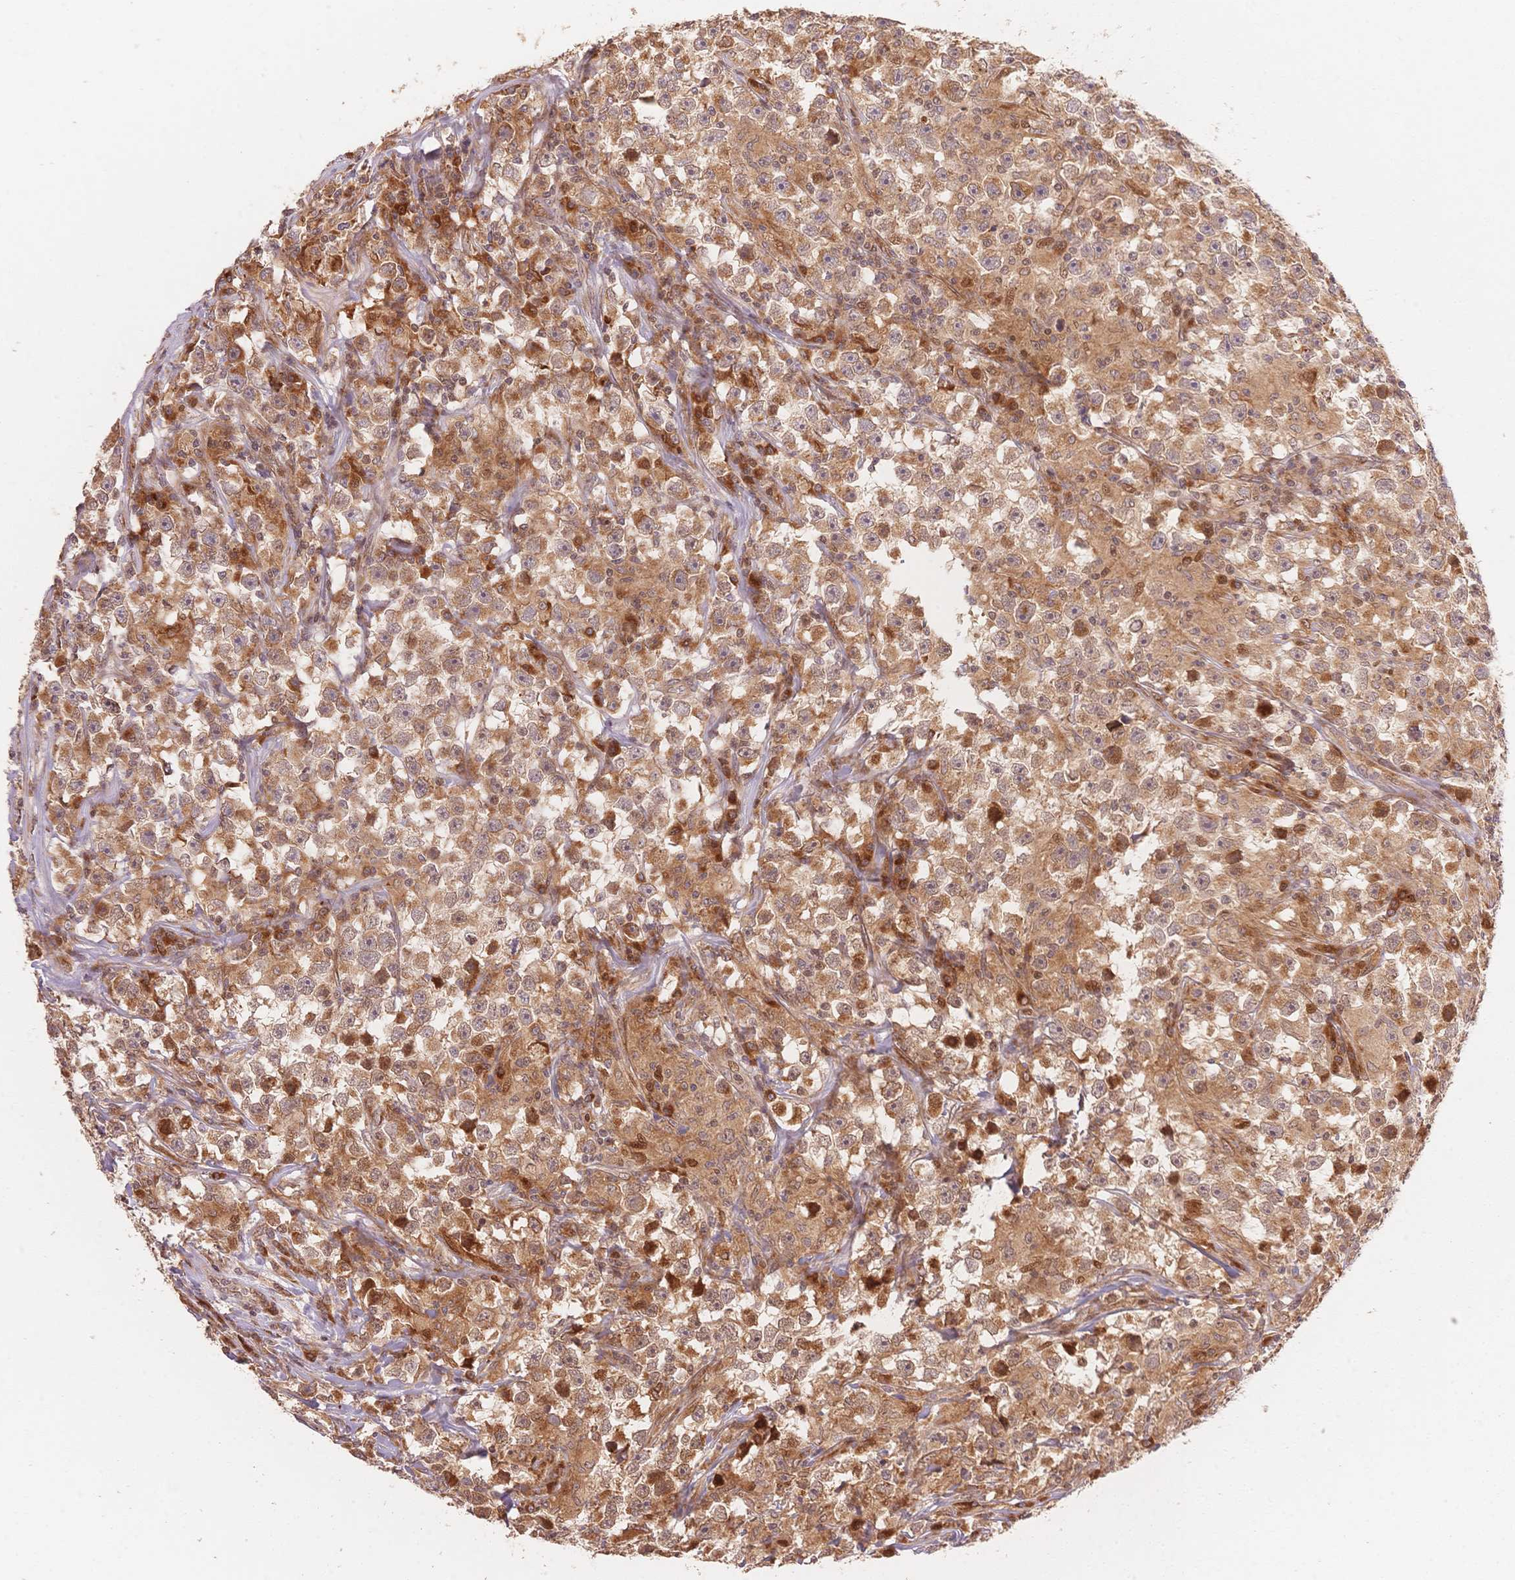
{"staining": {"intensity": "moderate", "quantity": ">75%", "location": "cytoplasmic/membranous"}, "tissue": "testis cancer", "cell_type": "Tumor cells", "image_type": "cancer", "snomed": [{"axis": "morphology", "description": "Seminoma, NOS"}, {"axis": "topography", "description": "Testis"}], "caption": "IHC (DAB (3,3'-diaminobenzidine)) staining of seminoma (testis) demonstrates moderate cytoplasmic/membranous protein positivity in about >75% of tumor cells. (DAB = brown stain, brightfield microscopy at high magnification).", "gene": "STK39", "patient": {"sex": "male", "age": 33}}